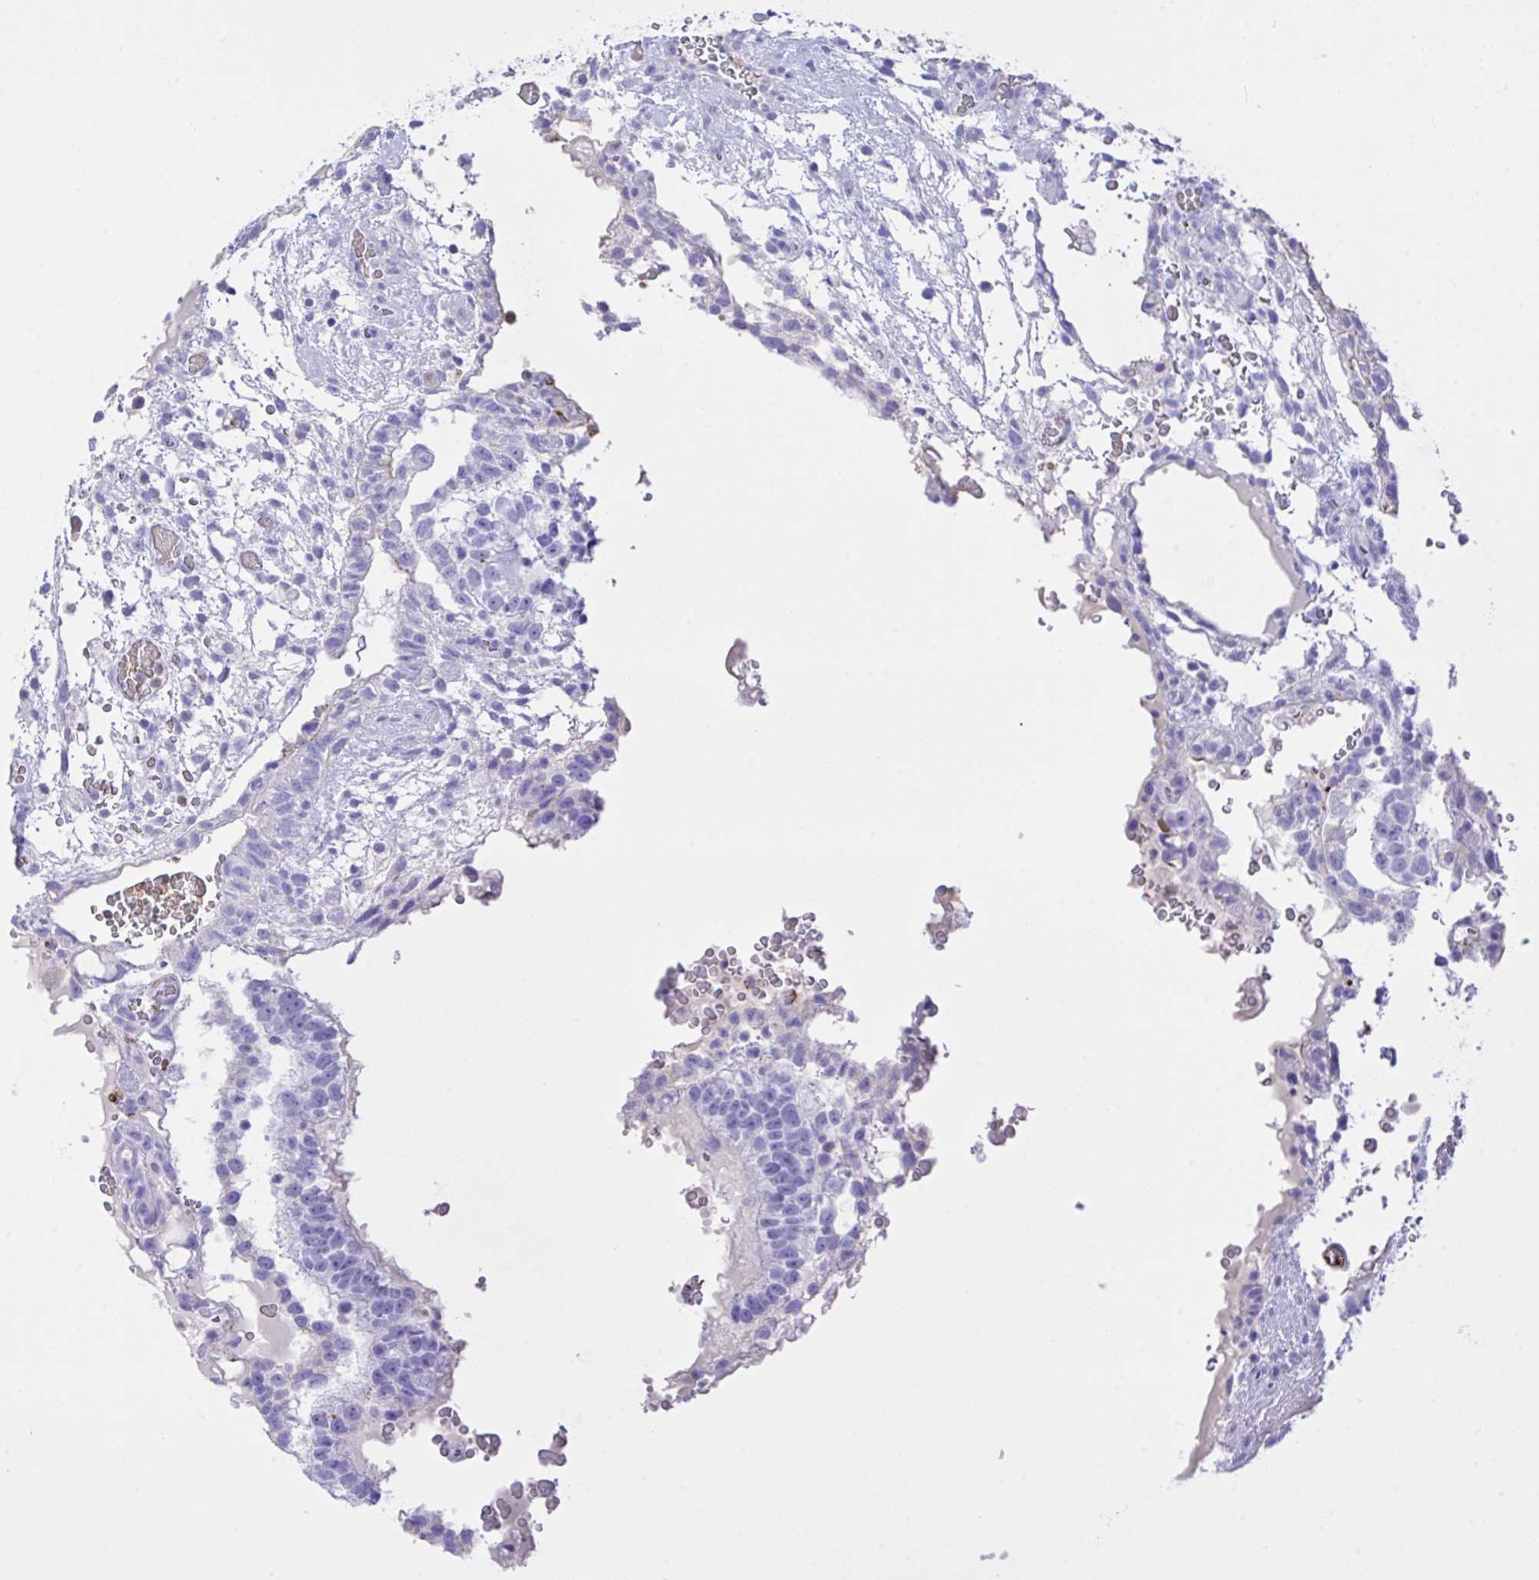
{"staining": {"intensity": "negative", "quantity": "none", "location": "none"}, "tissue": "testis cancer", "cell_type": "Tumor cells", "image_type": "cancer", "snomed": [{"axis": "morphology", "description": "Carcinoma, Embryonal, NOS"}, {"axis": "topography", "description": "Testis"}], "caption": "This is a photomicrograph of immunohistochemistry (IHC) staining of embryonal carcinoma (testis), which shows no positivity in tumor cells.", "gene": "ZNF221", "patient": {"sex": "male", "age": 32}}